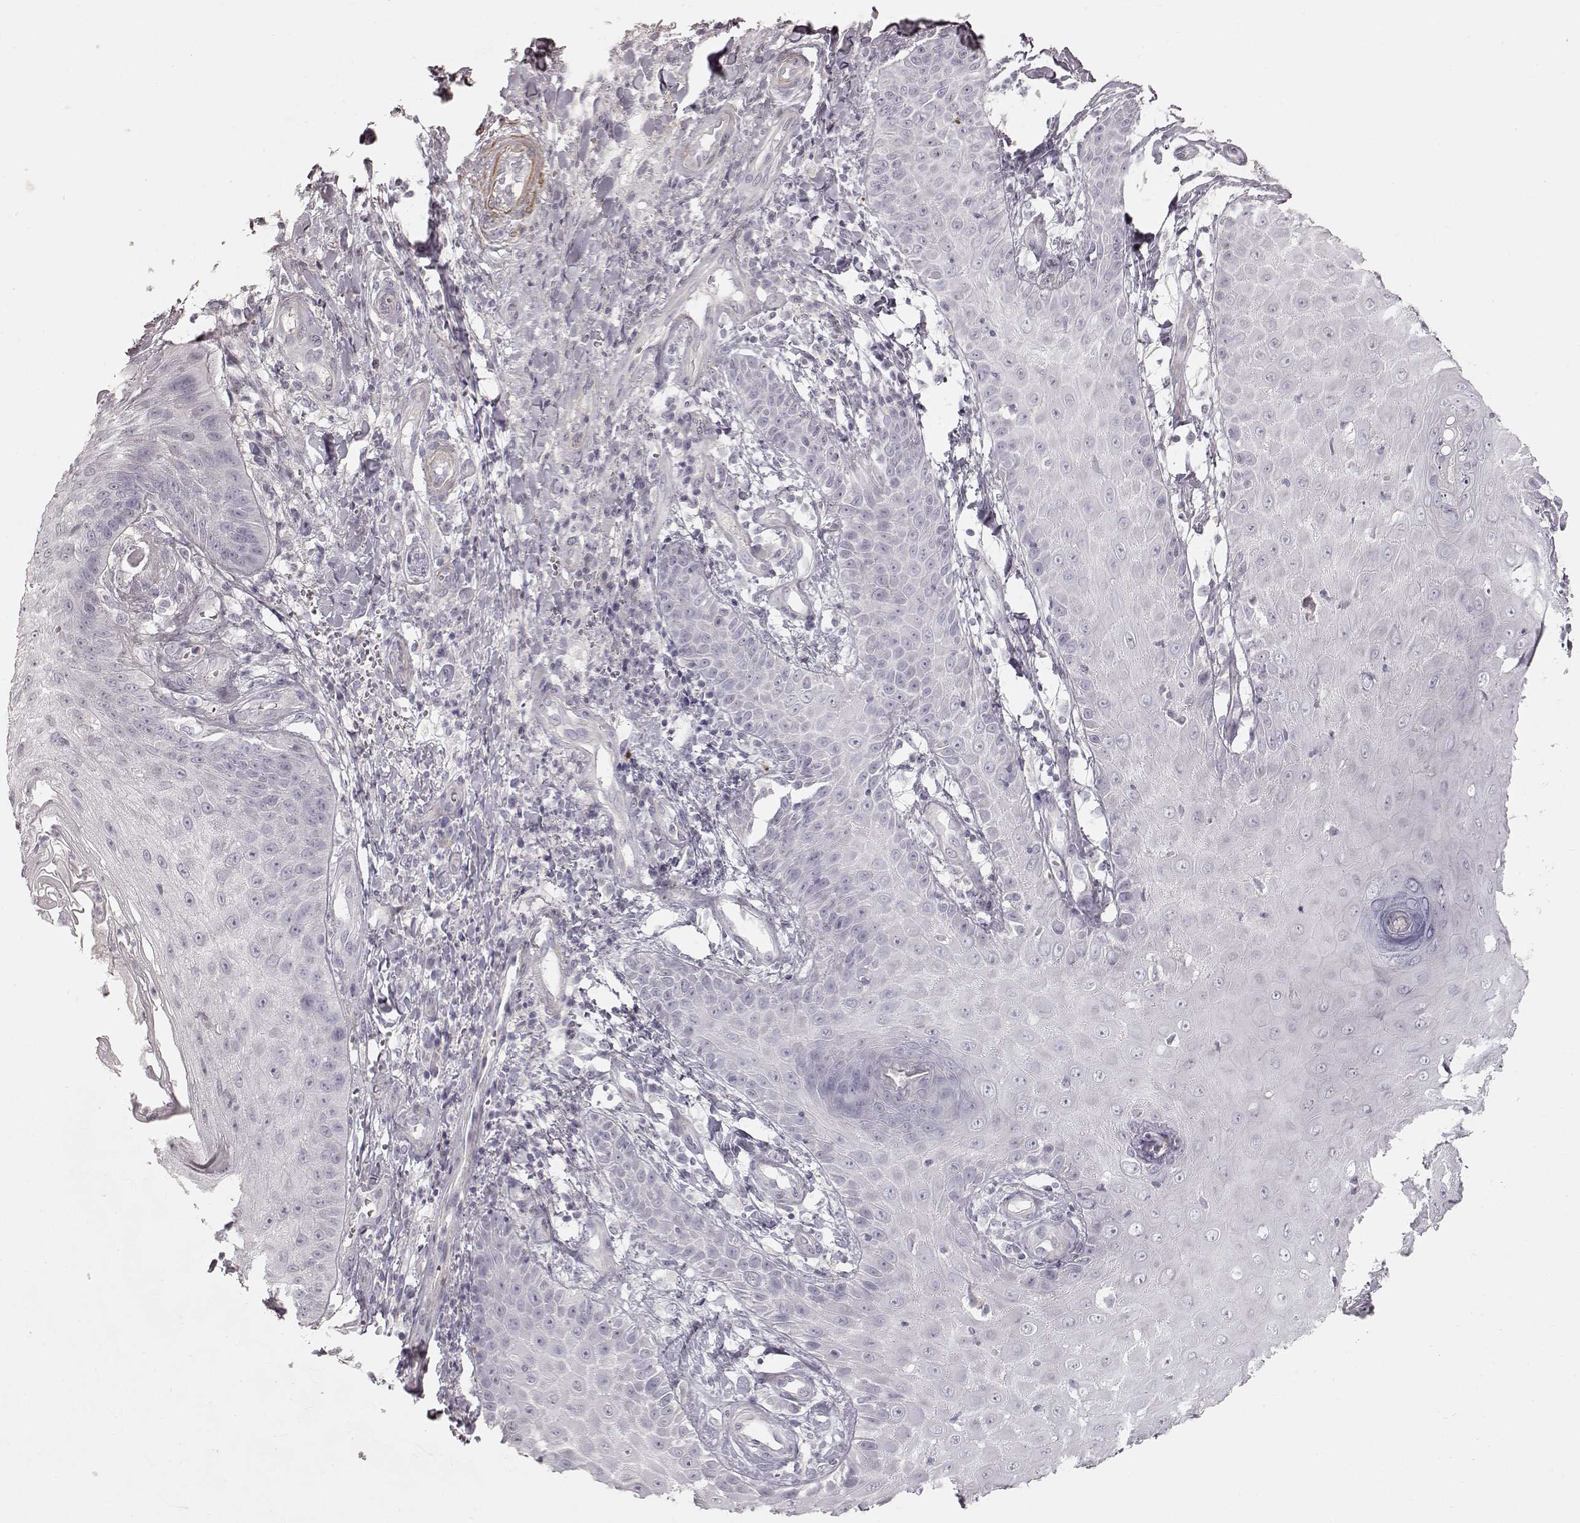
{"staining": {"intensity": "negative", "quantity": "none", "location": "none"}, "tissue": "skin cancer", "cell_type": "Tumor cells", "image_type": "cancer", "snomed": [{"axis": "morphology", "description": "Squamous cell carcinoma, NOS"}, {"axis": "topography", "description": "Skin"}], "caption": "Skin cancer stained for a protein using IHC shows no positivity tumor cells.", "gene": "PRLHR", "patient": {"sex": "male", "age": 70}}